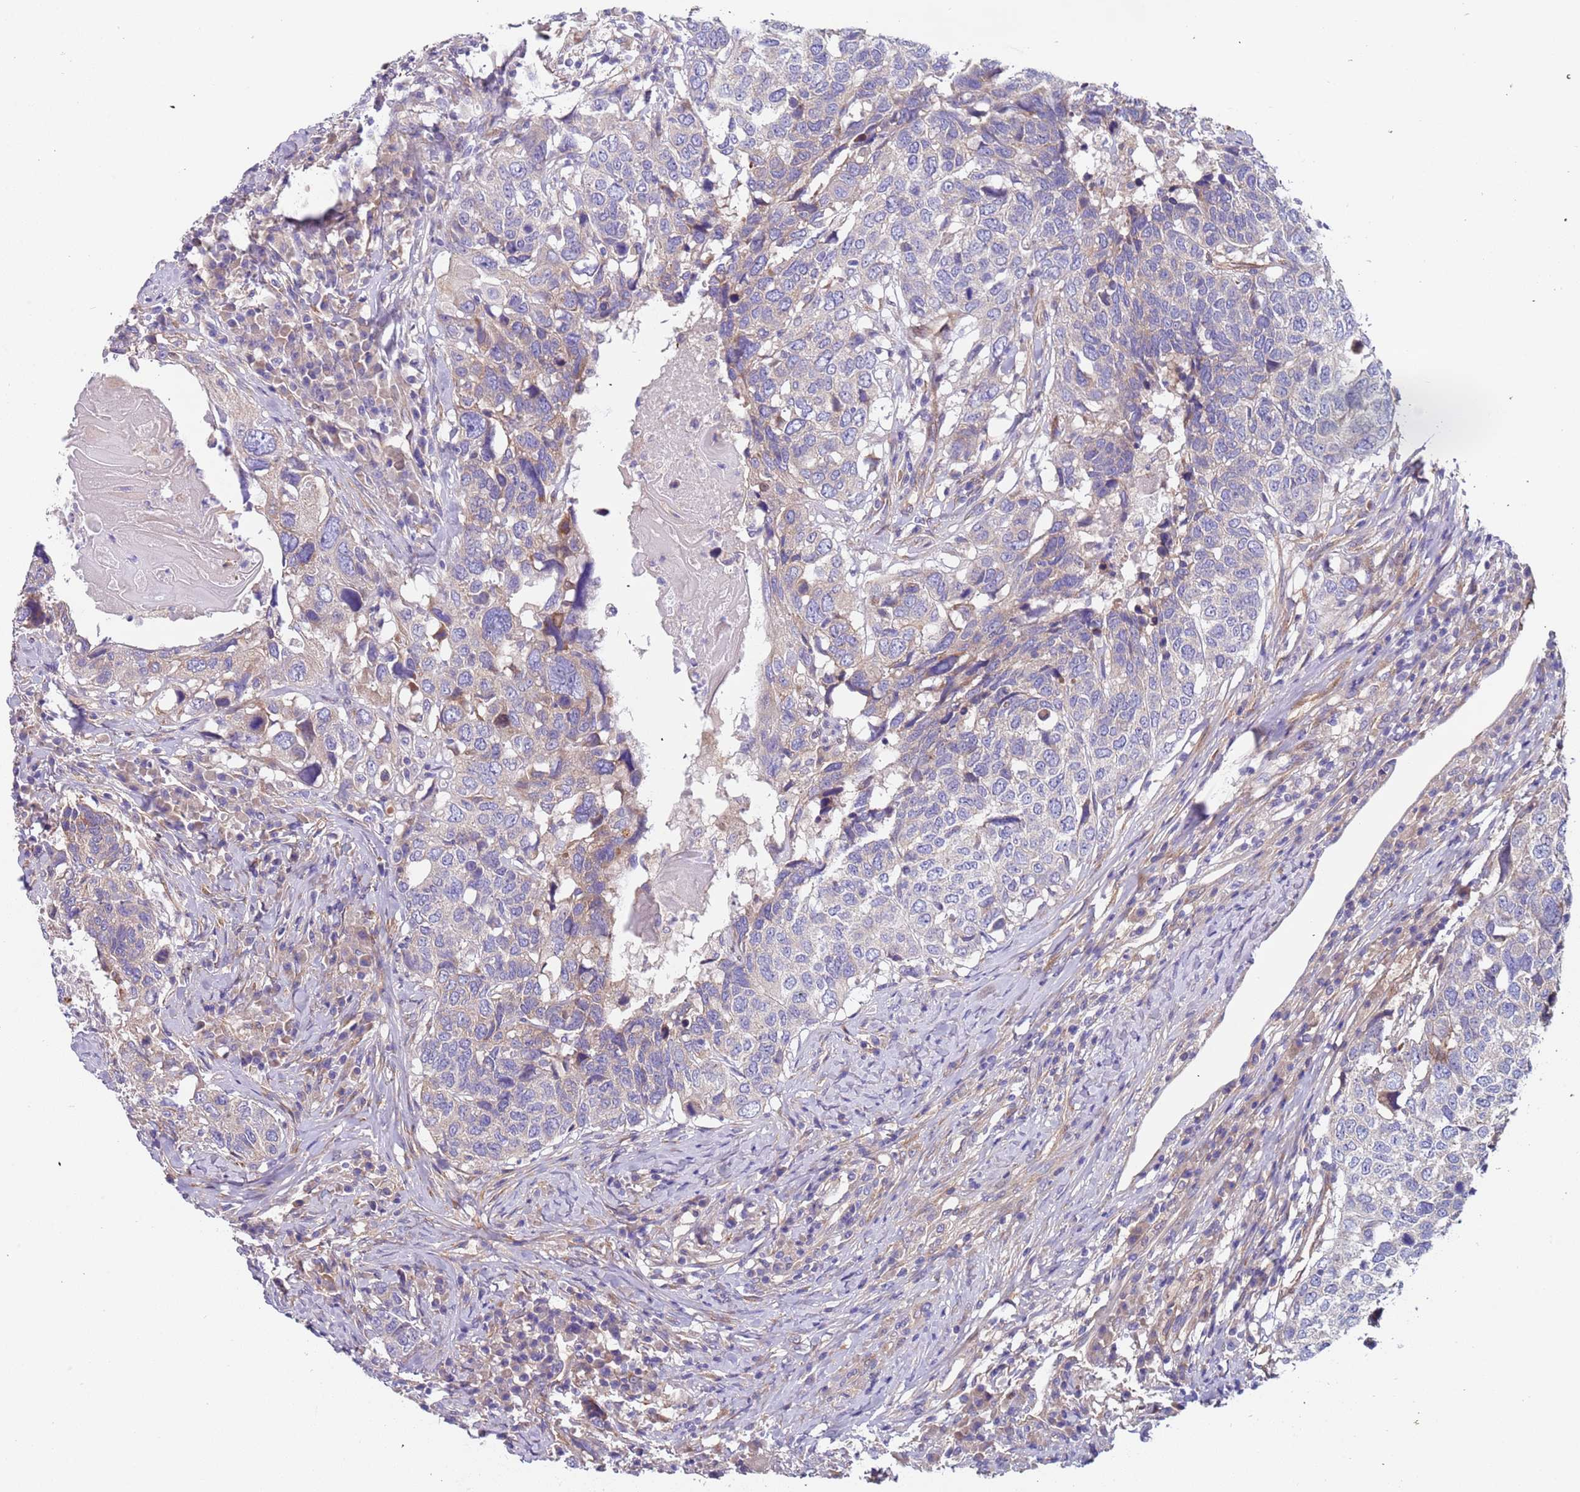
{"staining": {"intensity": "negative", "quantity": "none", "location": "none"}, "tissue": "head and neck cancer", "cell_type": "Tumor cells", "image_type": "cancer", "snomed": [{"axis": "morphology", "description": "Squamous cell carcinoma, NOS"}, {"axis": "topography", "description": "Head-Neck"}], "caption": "IHC of human head and neck cancer (squamous cell carcinoma) shows no staining in tumor cells.", "gene": "LAMB4", "patient": {"sex": "male", "age": 66}}